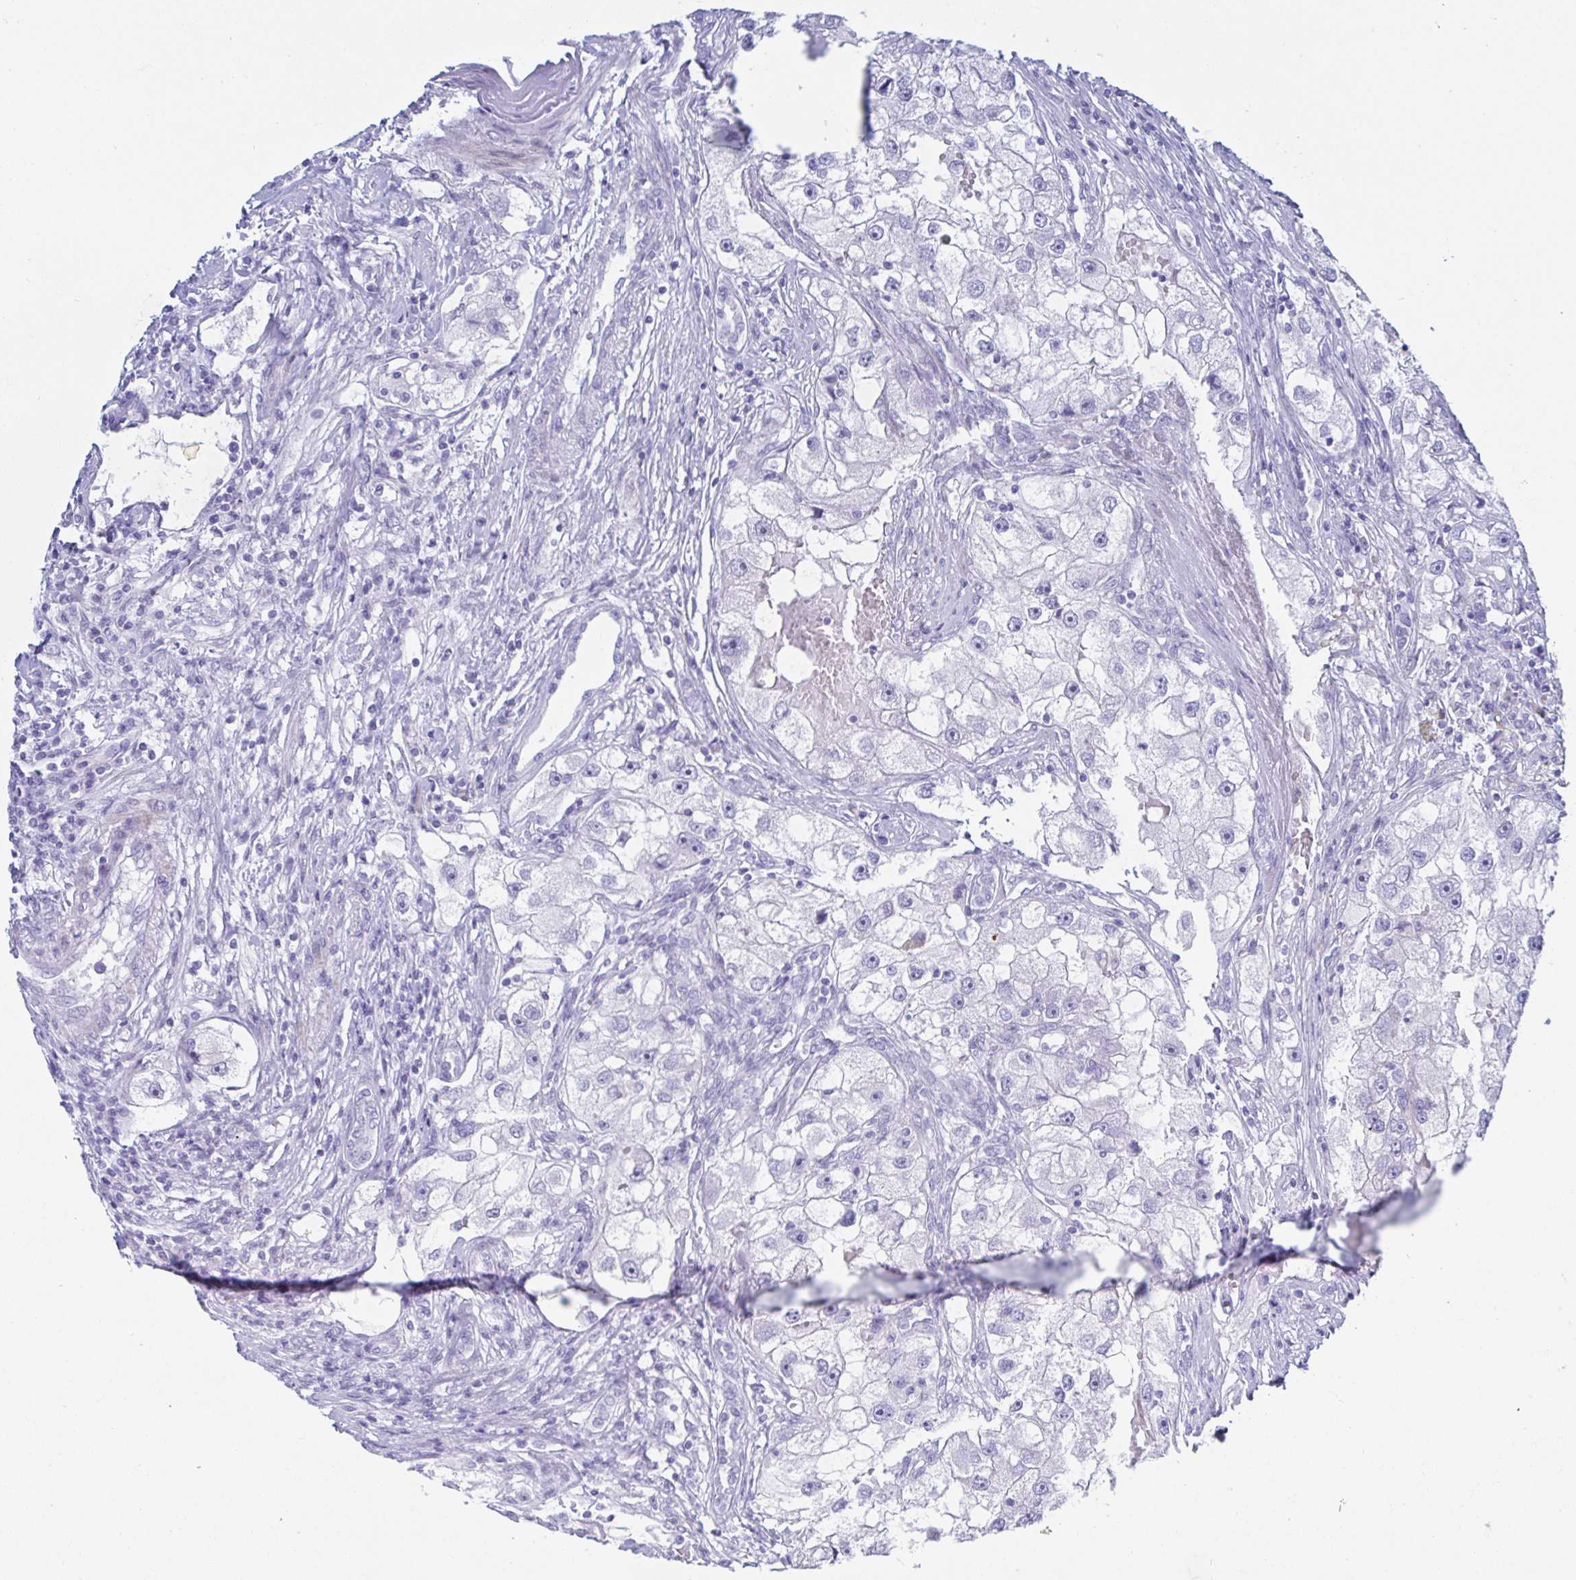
{"staining": {"intensity": "negative", "quantity": "none", "location": "none"}, "tissue": "renal cancer", "cell_type": "Tumor cells", "image_type": "cancer", "snomed": [{"axis": "morphology", "description": "Adenocarcinoma, NOS"}, {"axis": "topography", "description": "Kidney"}], "caption": "Immunohistochemistry histopathology image of neoplastic tissue: renal cancer stained with DAB (3,3'-diaminobenzidine) reveals no significant protein staining in tumor cells.", "gene": "KCNH6", "patient": {"sex": "male", "age": 63}}